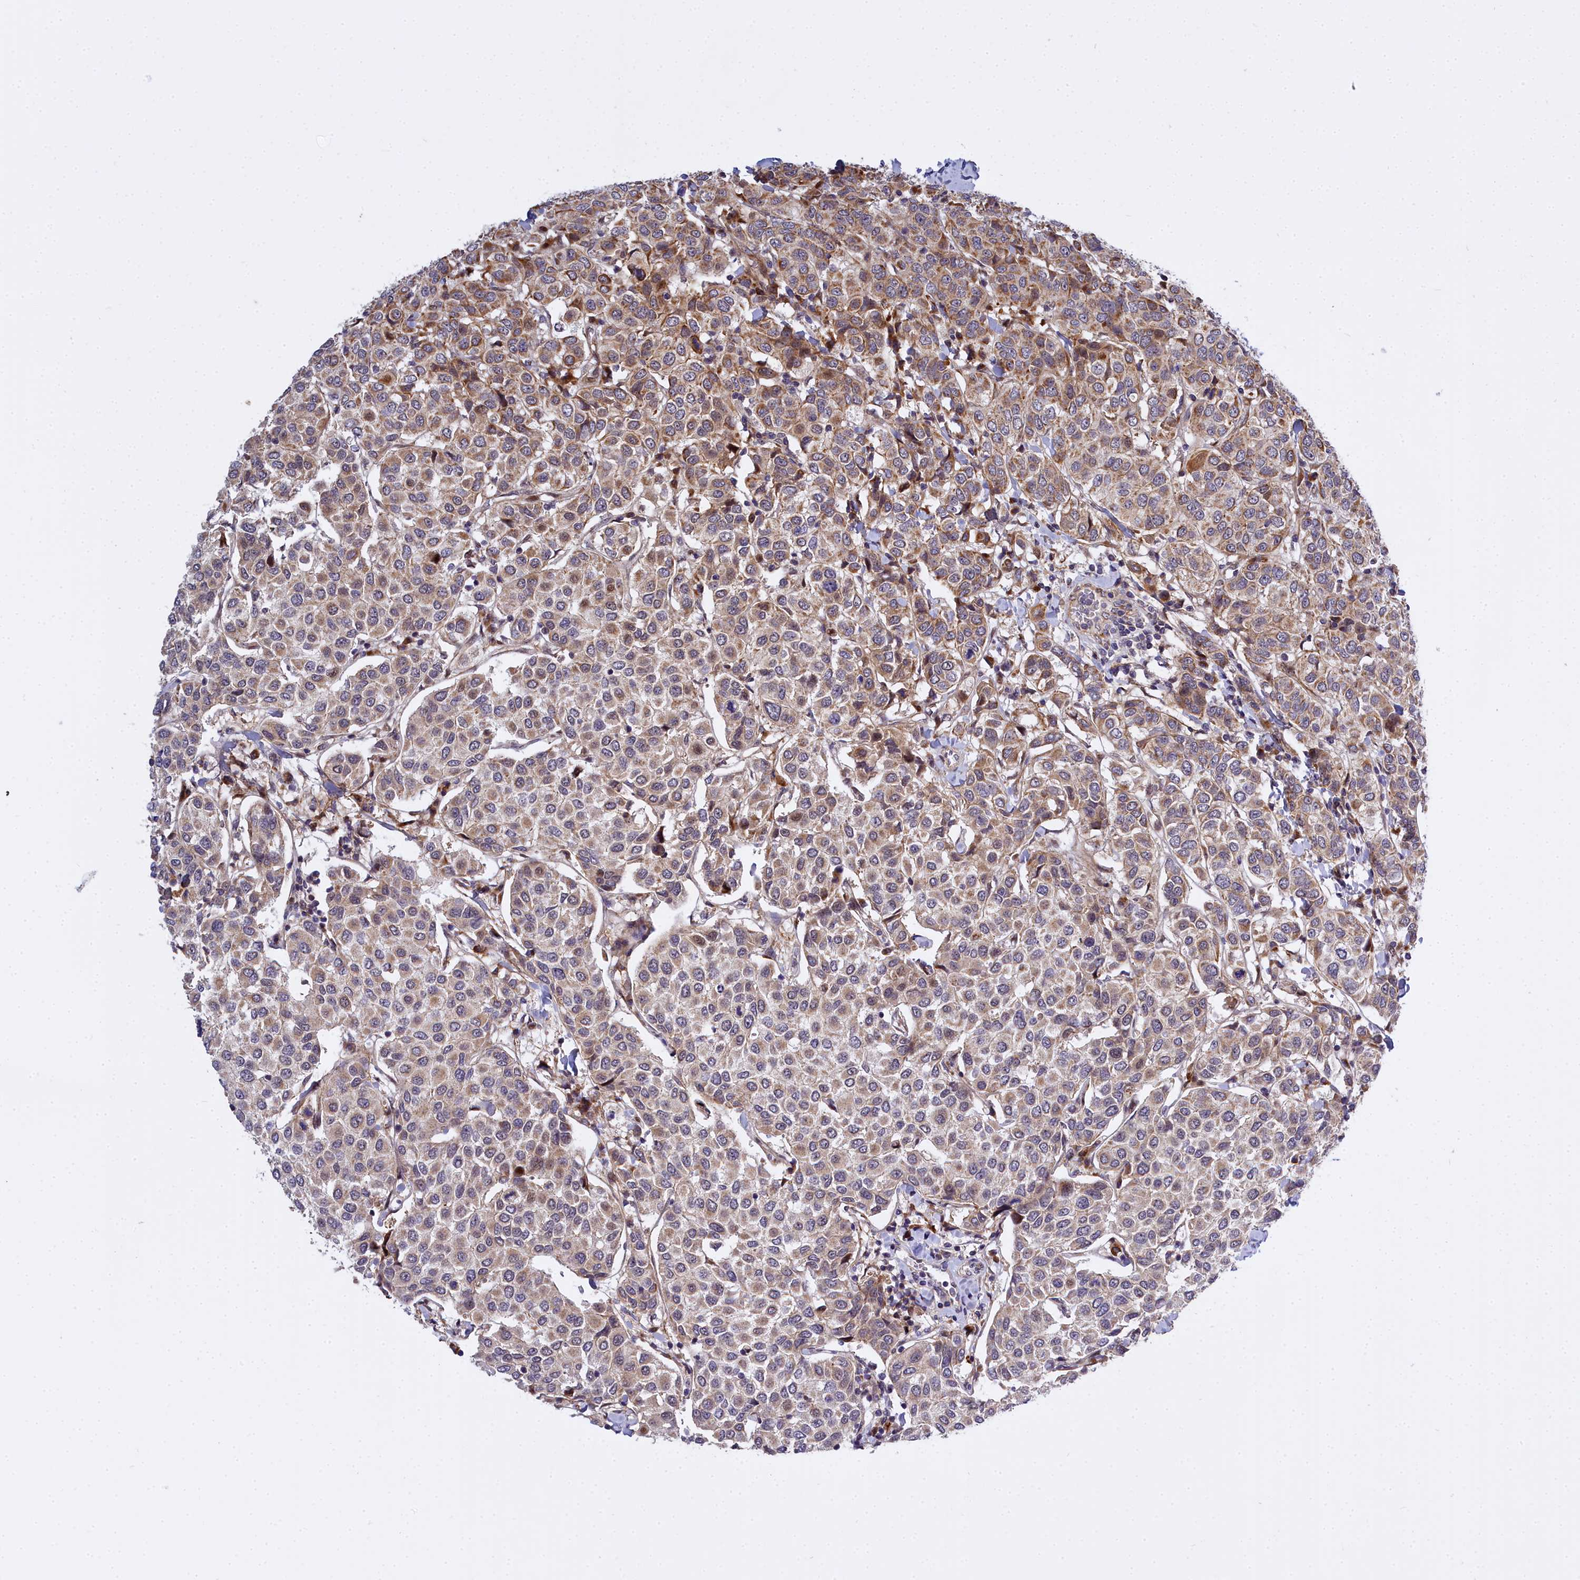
{"staining": {"intensity": "moderate", "quantity": "25%-75%", "location": "cytoplasmic/membranous"}, "tissue": "breast cancer", "cell_type": "Tumor cells", "image_type": "cancer", "snomed": [{"axis": "morphology", "description": "Duct carcinoma"}, {"axis": "topography", "description": "Breast"}], "caption": "The histopathology image reveals a brown stain indicating the presence of a protein in the cytoplasmic/membranous of tumor cells in breast cancer. The staining was performed using DAB, with brown indicating positive protein expression. Nuclei are stained blue with hematoxylin.", "gene": "MRPS11", "patient": {"sex": "female", "age": 55}}